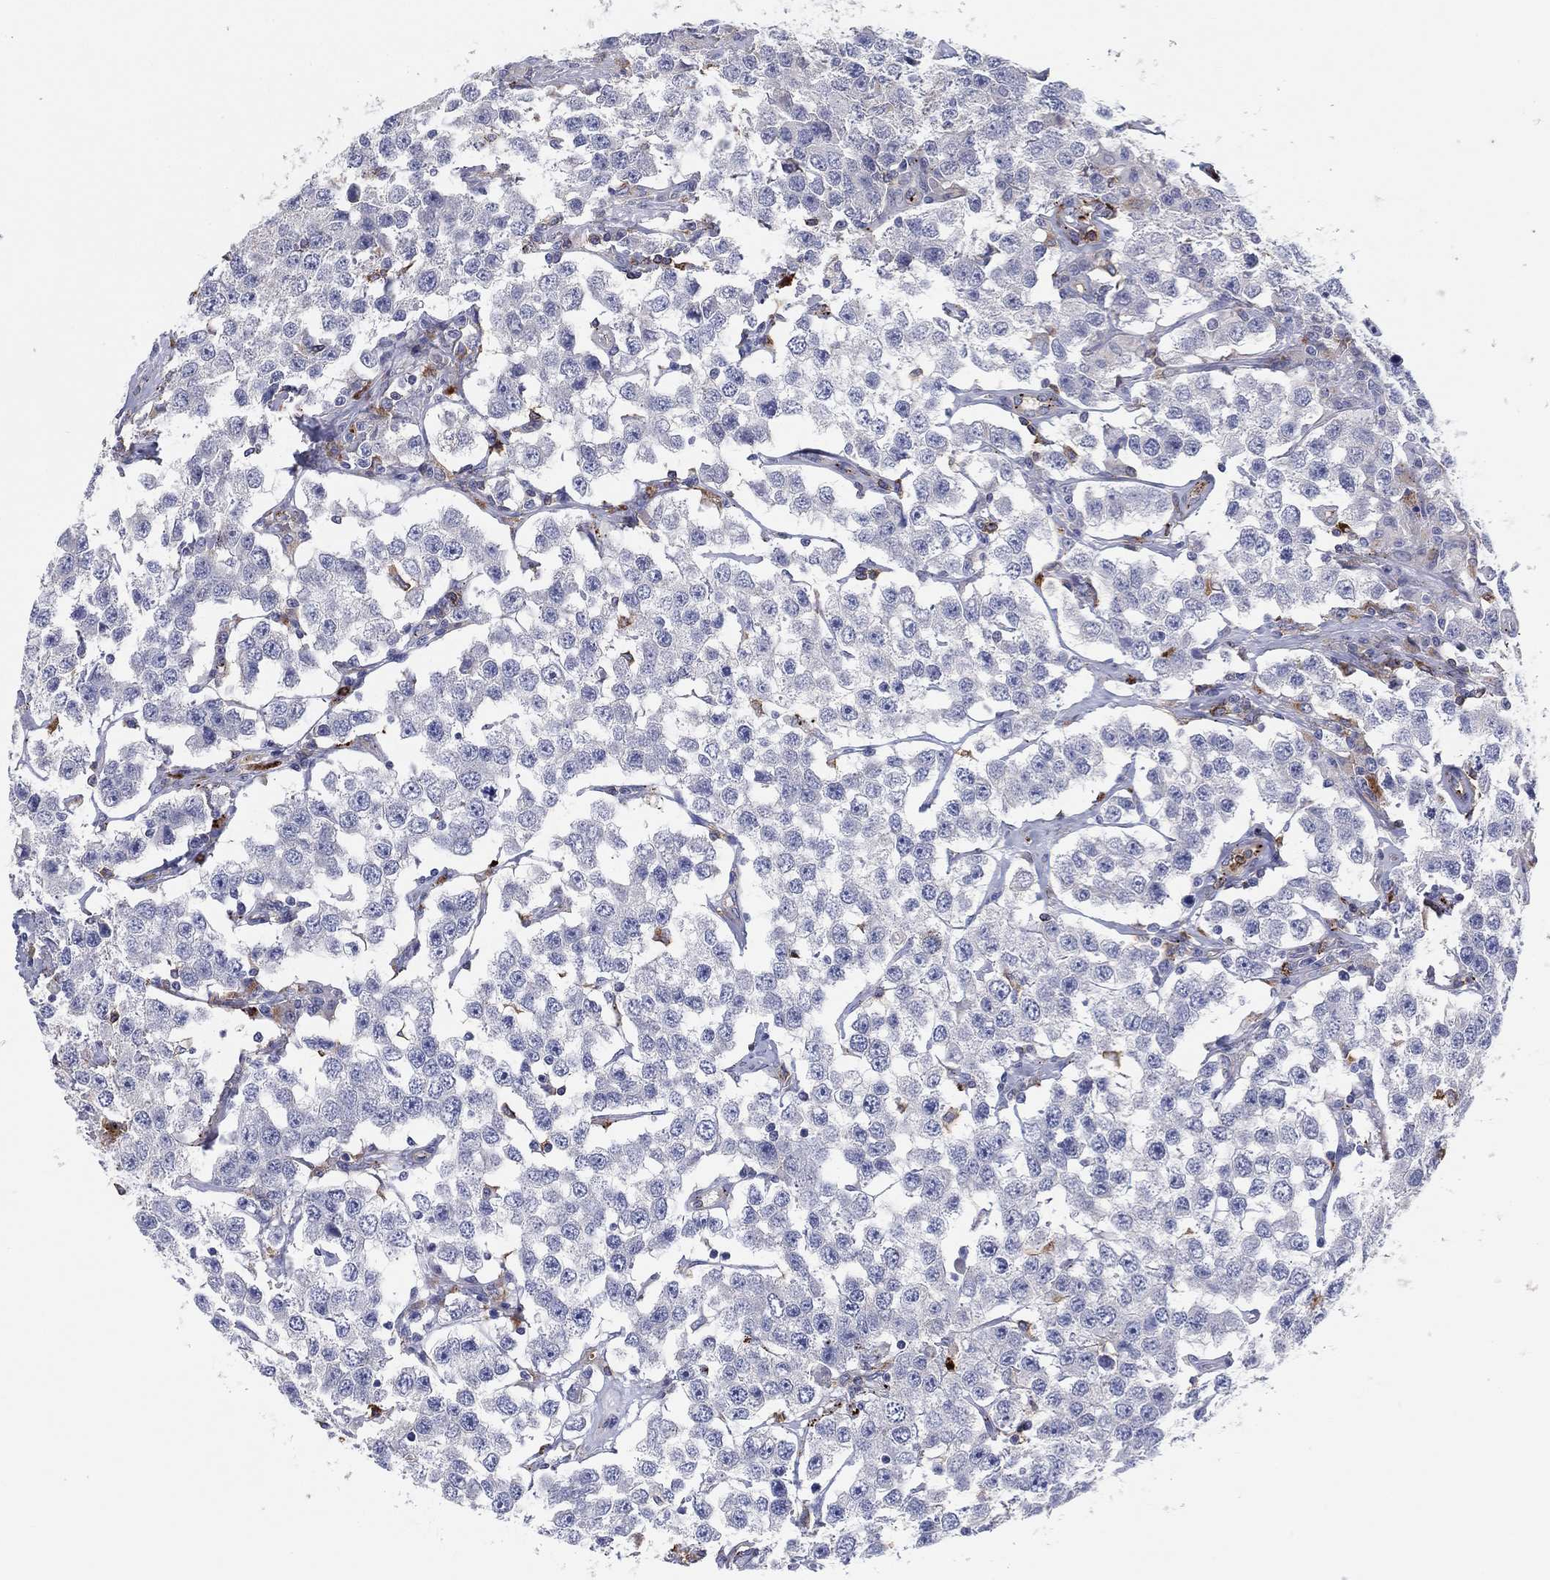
{"staining": {"intensity": "negative", "quantity": "none", "location": "none"}, "tissue": "testis cancer", "cell_type": "Tumor cells", "image_type": "cancer", "snomed": [{"axis": "morphology", "description": "Seminoma, NOS"}, {"axis": "topography", "description": "Testis"}], "caption": "This is an immunohistochemistry (IHC) image of human testis seminoma. There is no positivity in tumor cells.", "gene": "PLAC8", "patient": {"sex": "male", "age": 52}}